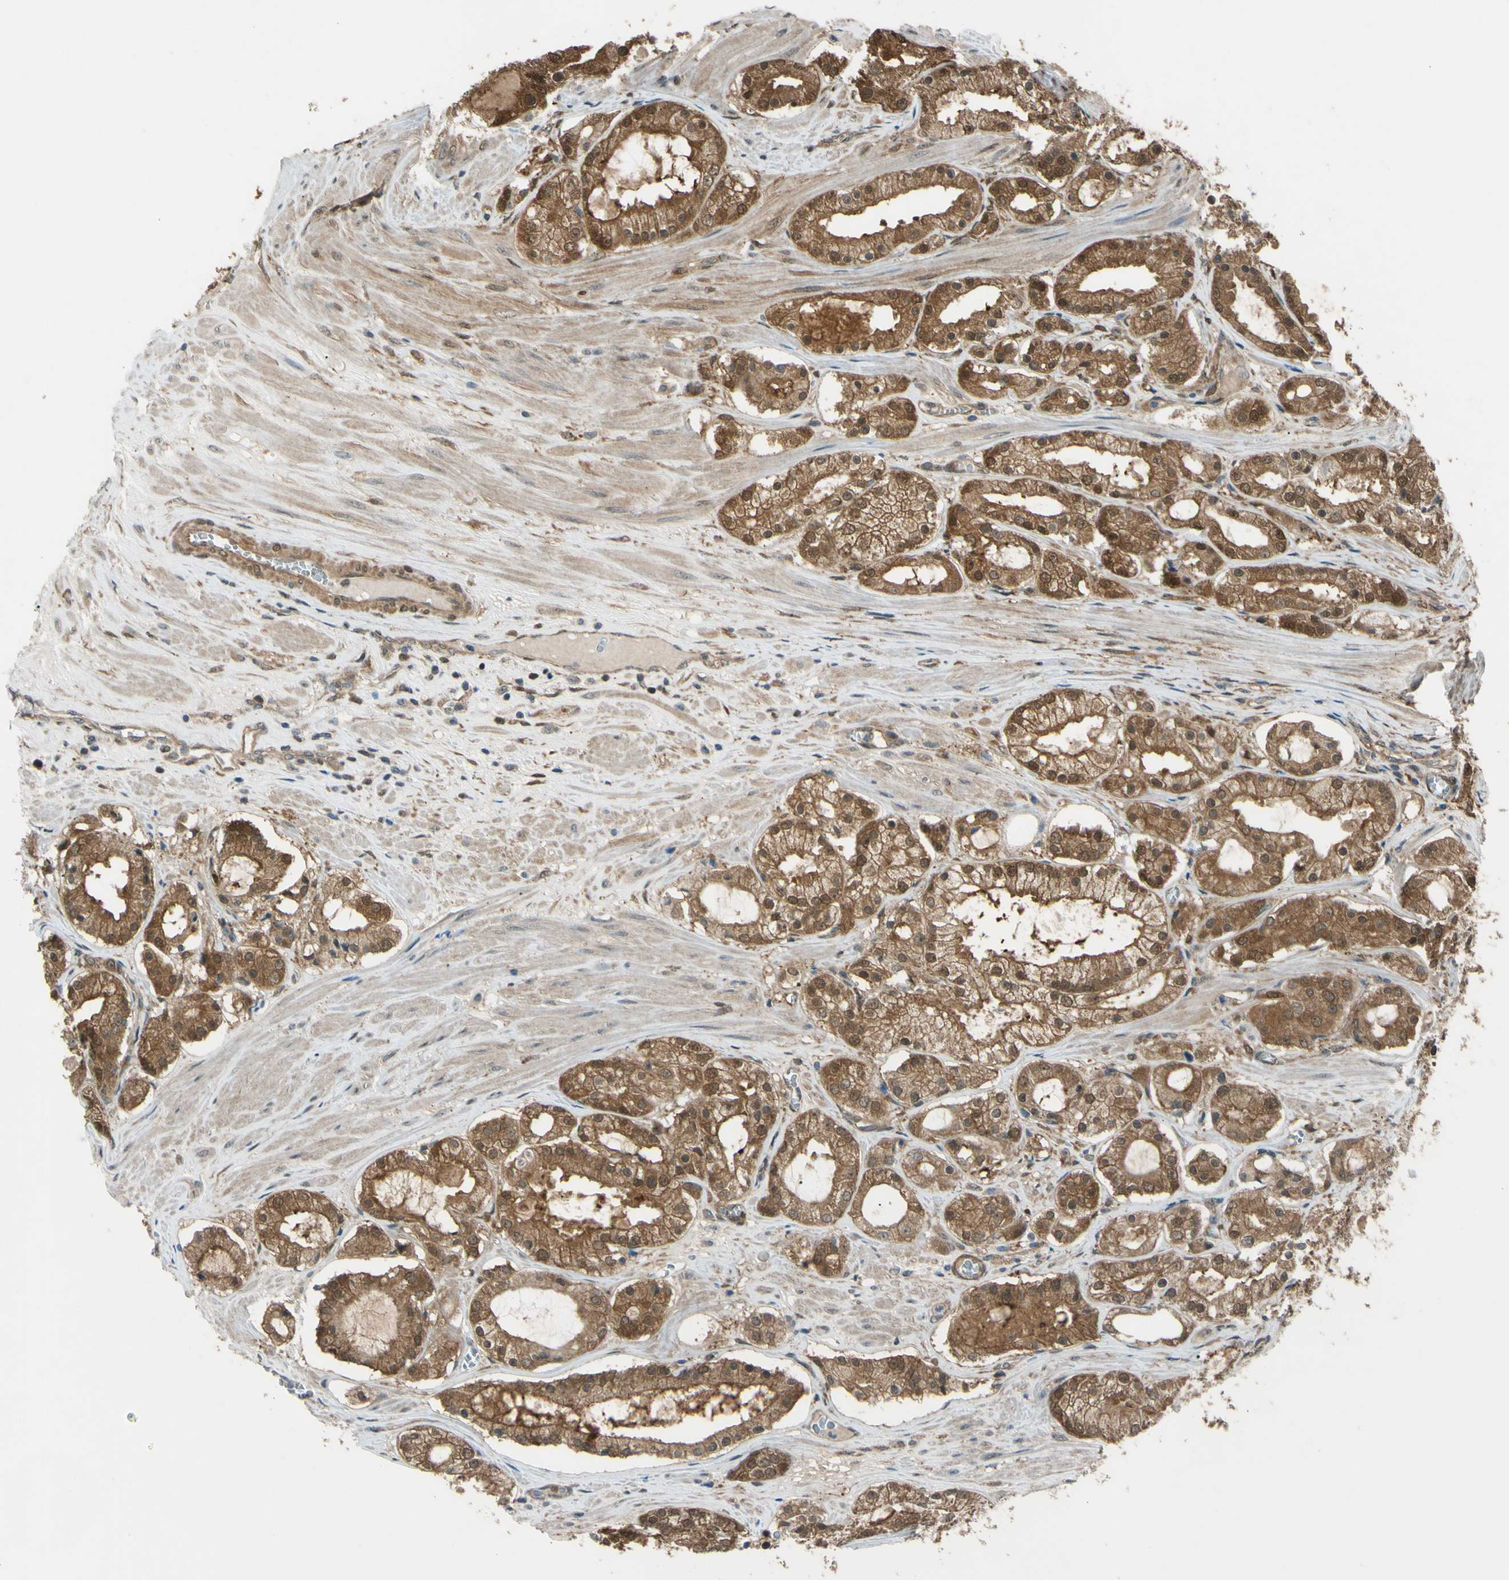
{"staining": {"intensity": "moderate", "quantity": ">75%", "location": "cytoplasmic/membranous"}, "tissue": "prostate cancer", "cell_type": "Tumor cells", "image_type": "cancer", "snomed": [{"axis": "morphology", "description": "Adenocarcinoma, High grade"}, {"axis": "topography", "description": "Prostate"}], "caption": "The immunohistochemical stain shows moderate cytoplasmic/membranous expression in tumor cells of prostate cancer (high-grade adenocarcinoma) tissue.", "gene": "YWHAQ", "patient": {"sex": "male", "age": 66}}